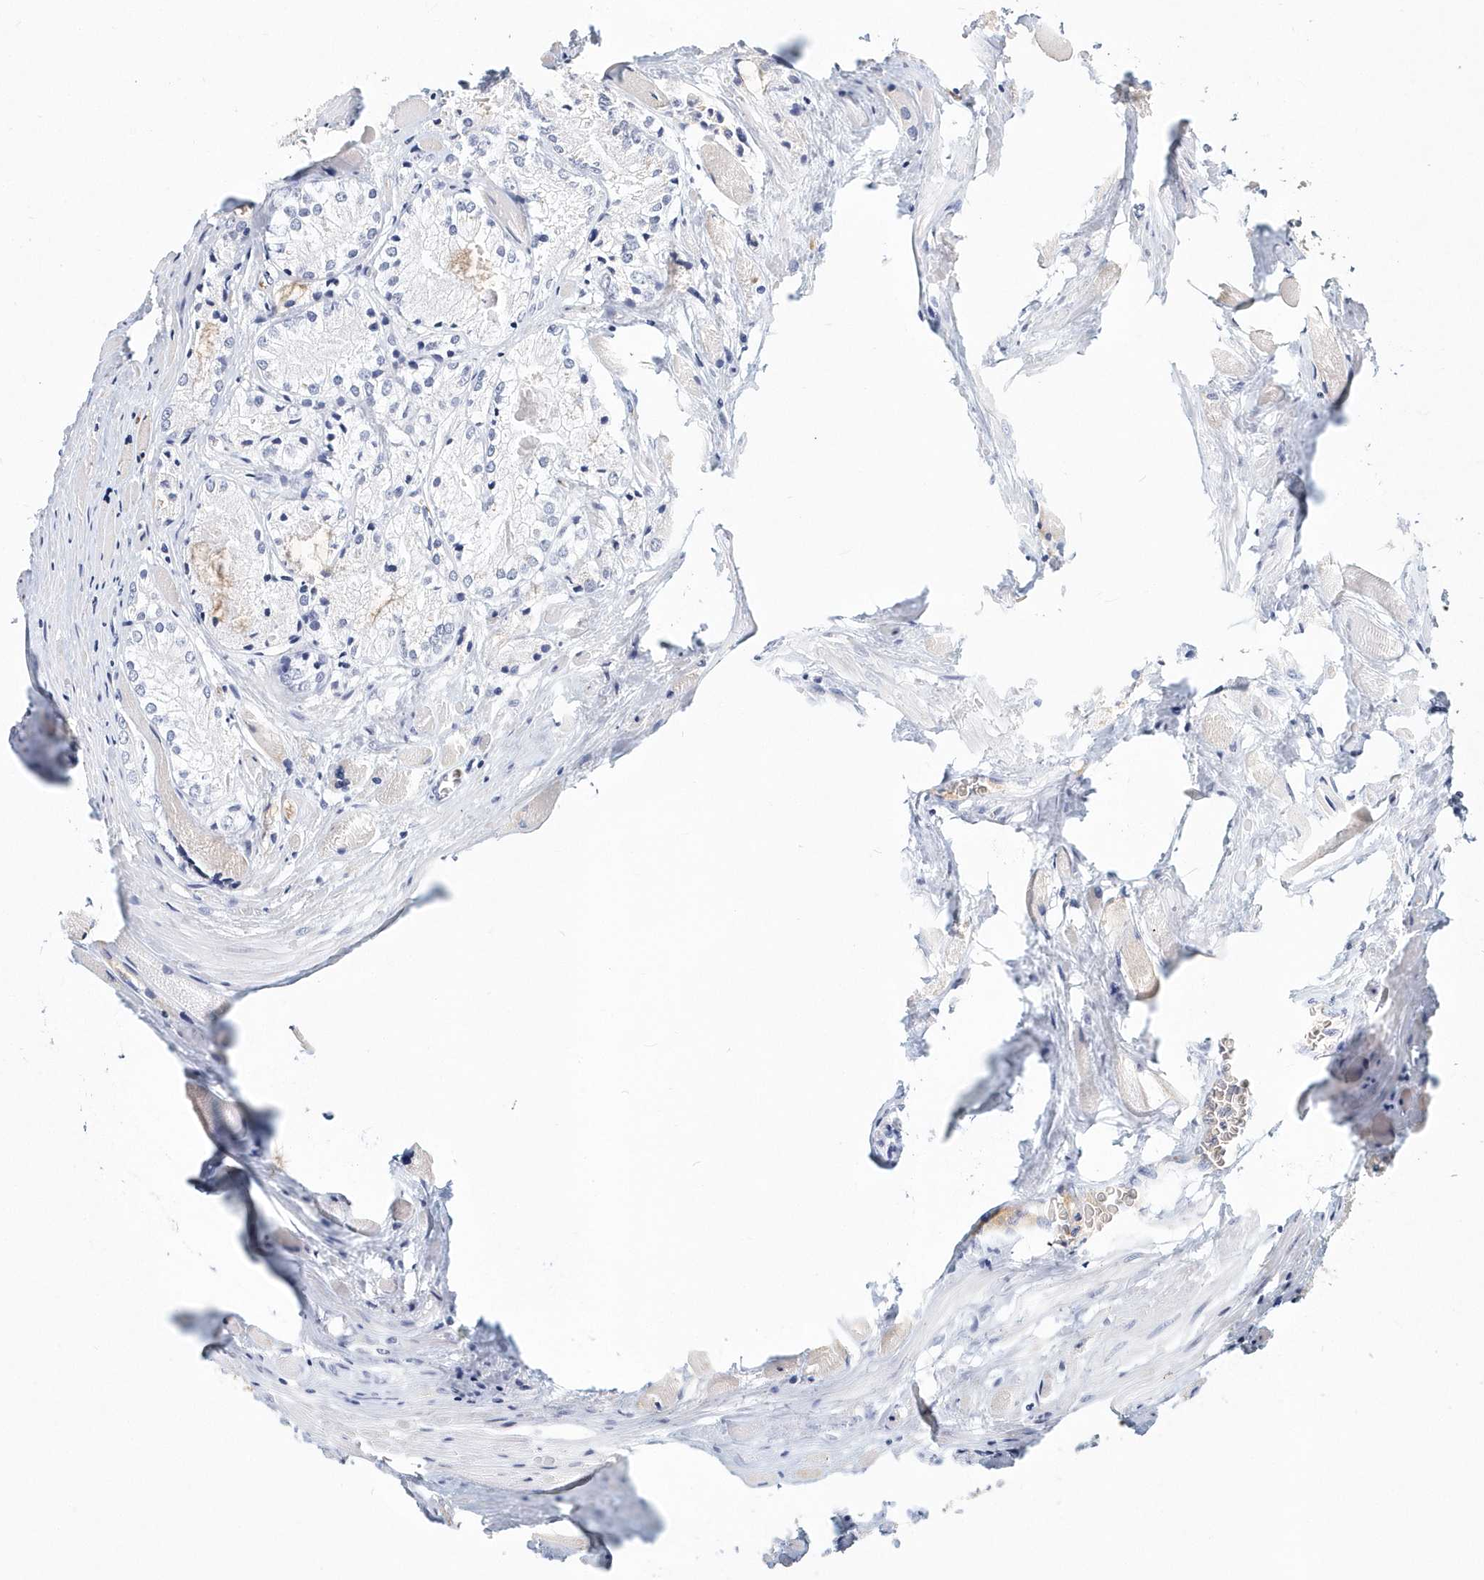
{"staining": {"intensity": "negative", "quantity": "none", "location": "none"}, "tissue": "prostate cancer", "cell_type": "Tumor cells", "image_type": "cancer", "snomed": [{"axis": "morphology", "description": "Adenocarcinoma, Low grade"}, {"axis": "topography", "description": "Prostate"}], "caption": "Adenocarcinoma (low-grade) (prostate) was stained to show a protein in brown. There is no significant positivity in tumor cells. (DAB immunohistochemistry (IHC) with hematoxylin counter stain).", "gene": "ITGA2B", "patient": {"sex": "male", "age": 67}}